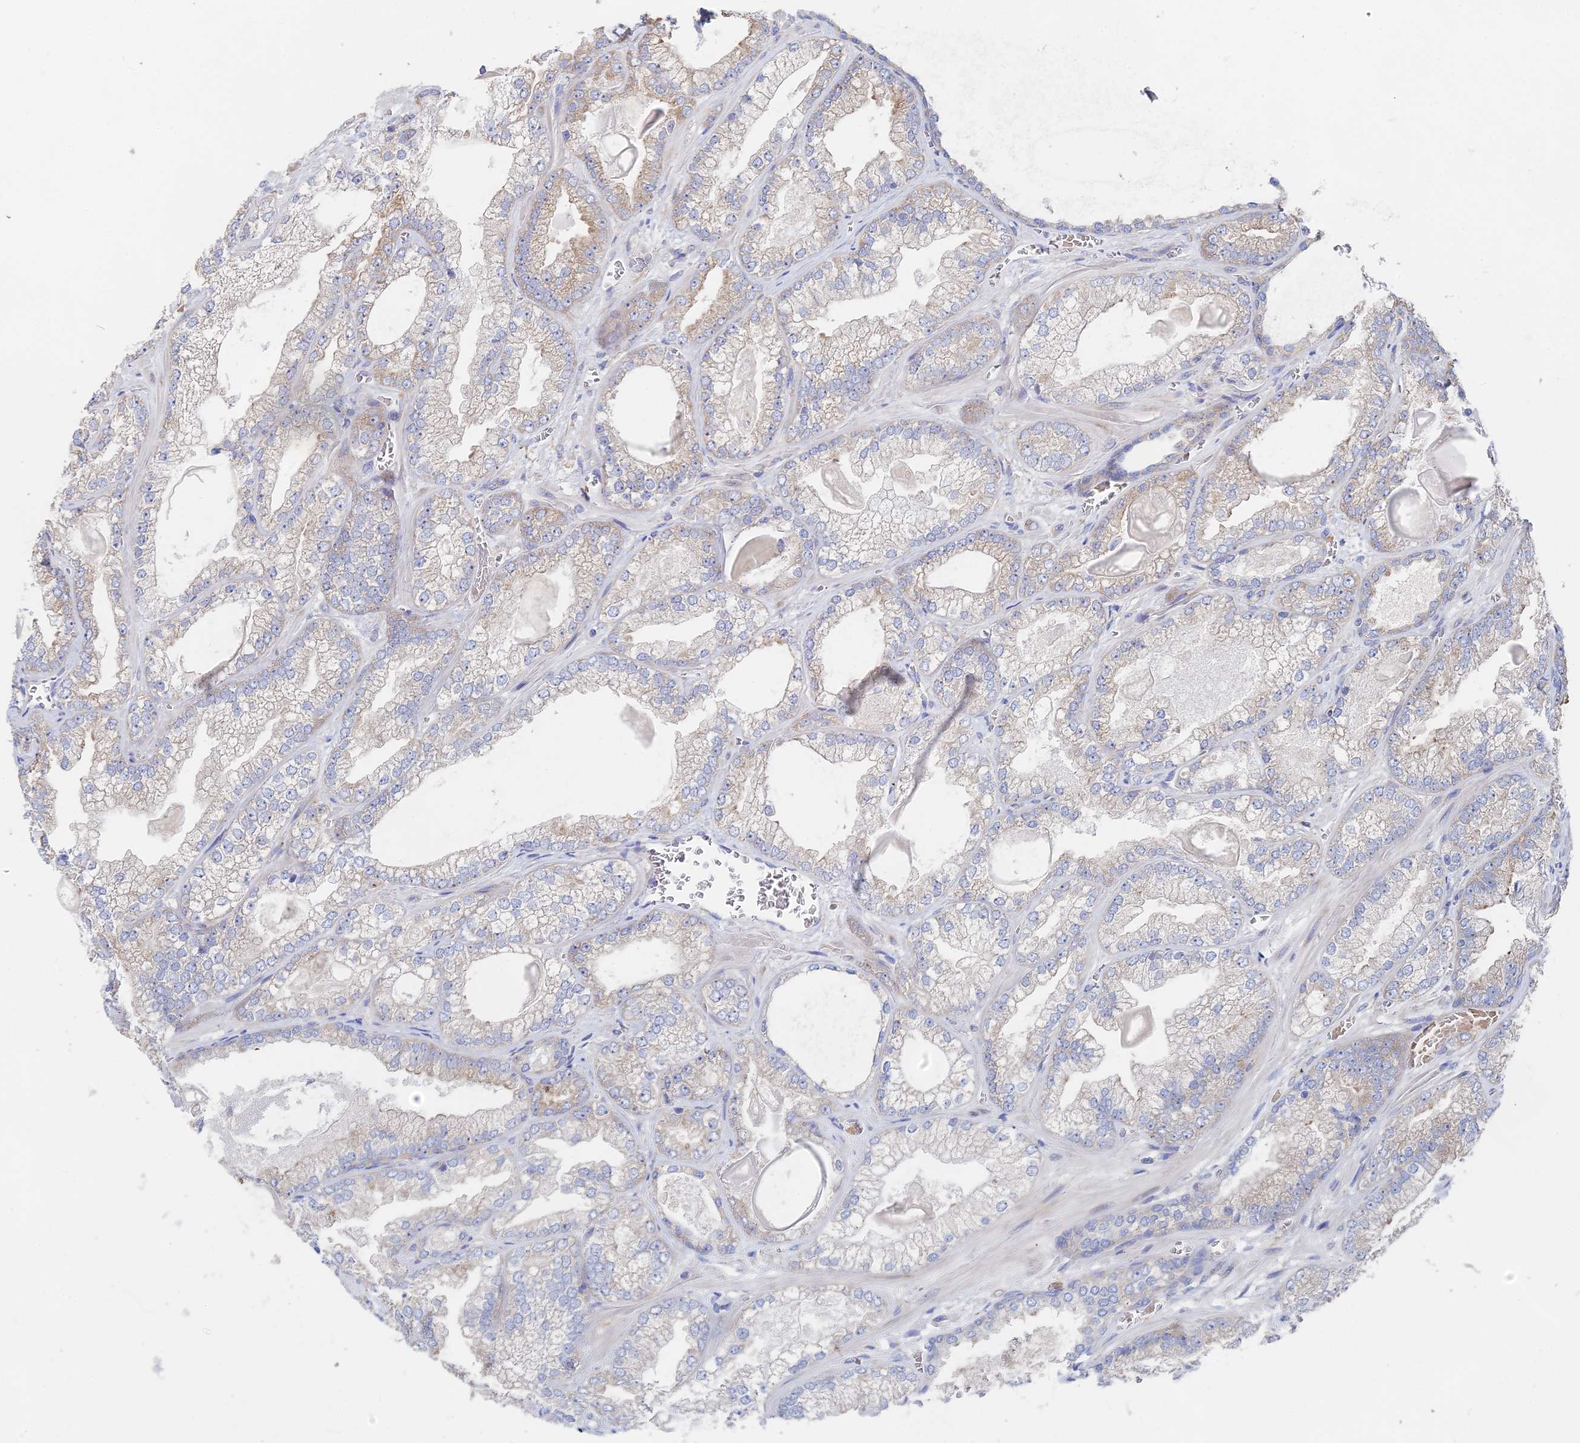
{"staining": {"intensity": "weak", "quantity": "25%-75%", "location": "cytoplasmic/membranous"}, "tissue": "prostate cancer", "cell_type": "Tumor cells", "image_type": "cancer", "snomed": [{"axis": "morphology", "description": "Adenocarcinoma, Low grade"}, {"axis": "topography", "description": "Prostate"}], "caption": "Immunohistochemistry (IHC) (DAB (3,3'-diaminobenzidine)) staining of prostate cancer (low-grade adenocarcinoma) reveals weak cytoplasmic/membranous protein expression in about 25%-75% of tumor cells.", "gene": "ELOF1", "patient": {"sex": "male", "age": 57}}